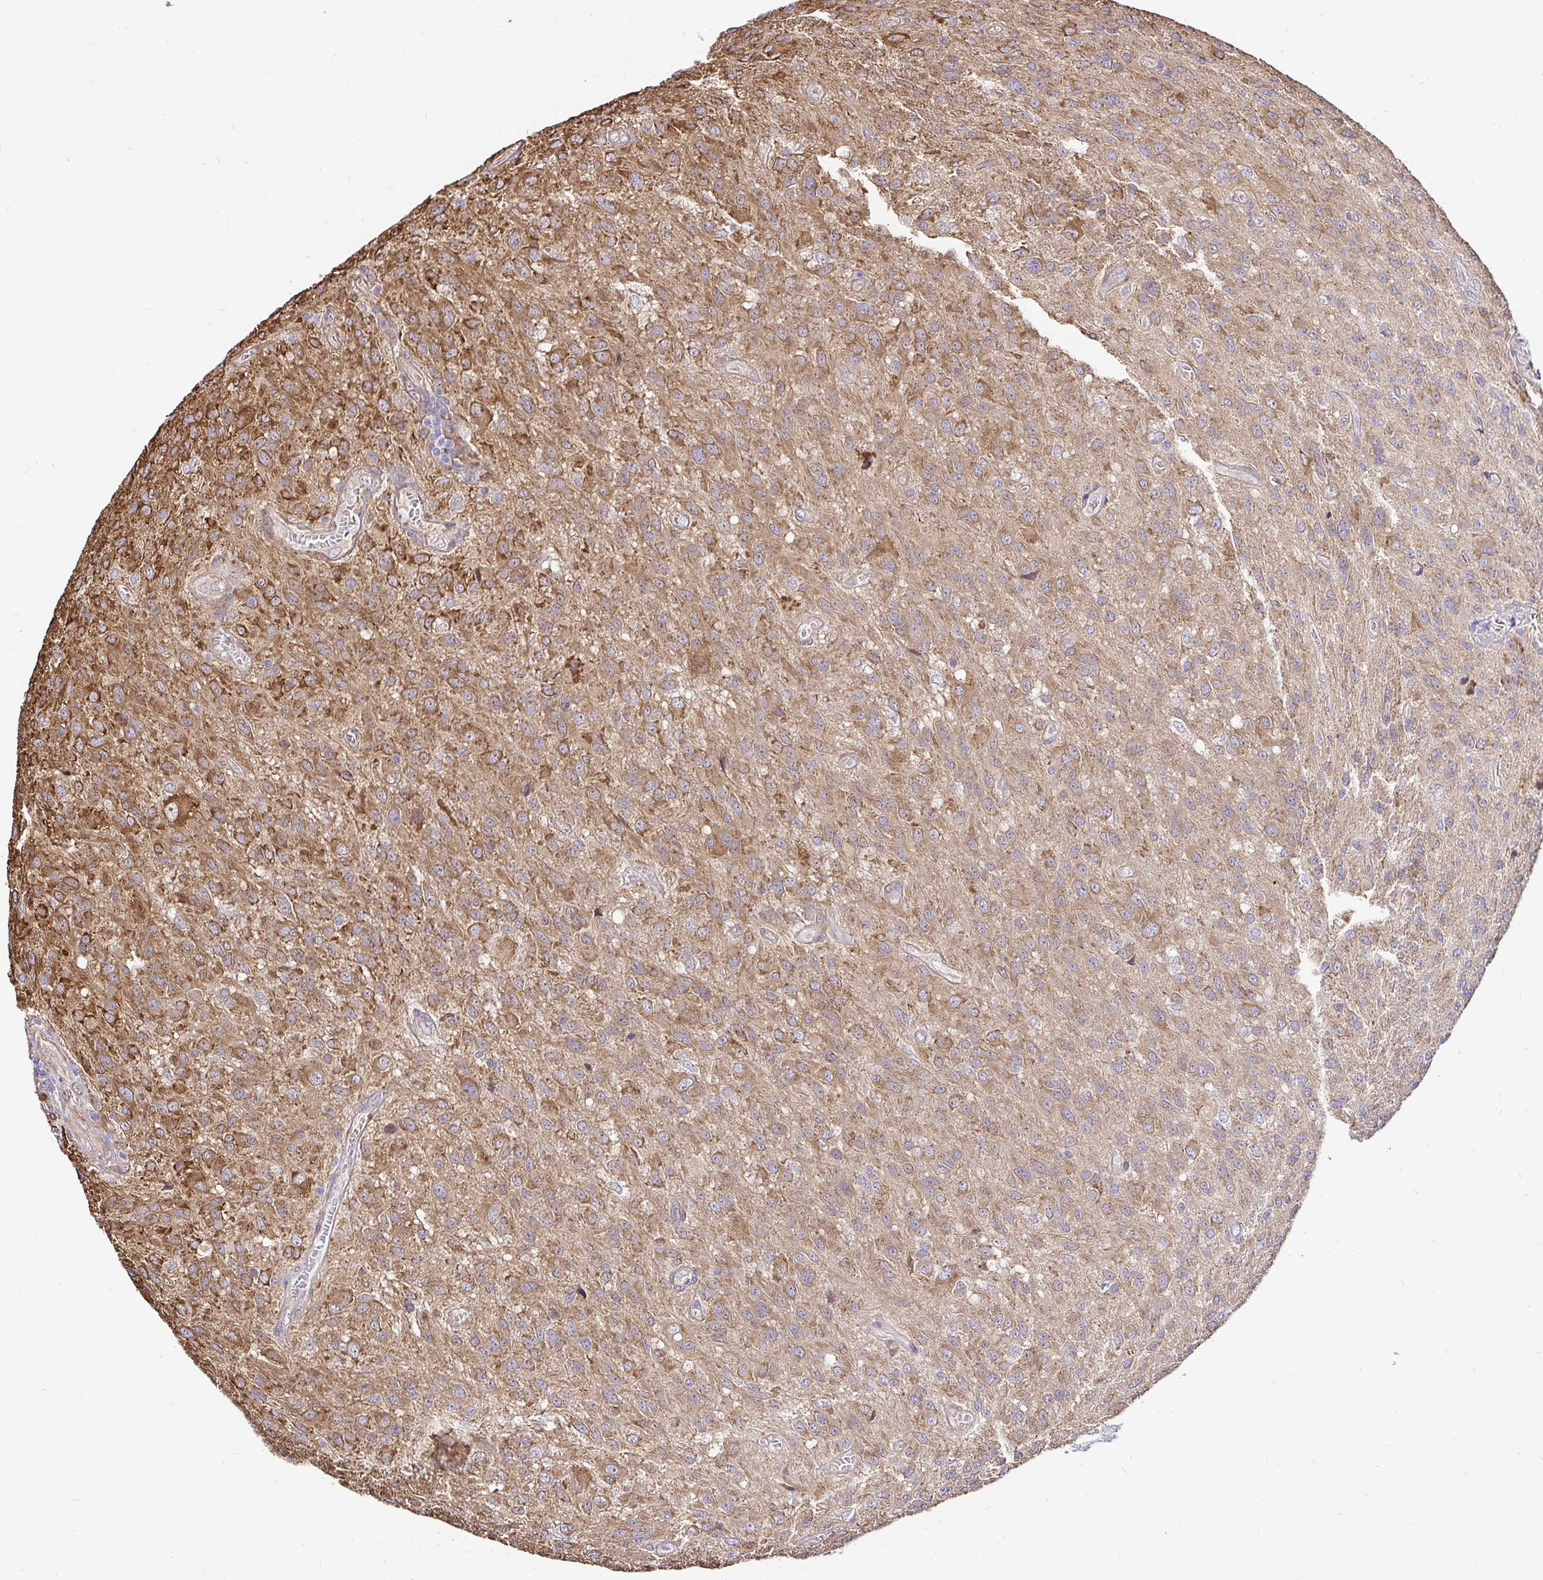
{"staining": {"intensity": "moderate", "quantity": "25%-75%", "location": "cytoplasmic/membranous"}, "tissue": "glioma", "cell_type": "Tumor cells", "image_type": "cancer", "snomed": [{"axis": "morphology", "description": "Glioma, malignant, Low grade"}, {"axis": "topography", "description": "Brain"}], "caption": "Moderate cytoplasmic/membranous expression for a protein is identified in about 25%-75% of tumor cells of malignant low-grade glioma using immunohistochemistry (IHC).", "gene": "CCDC122", "patient": {"sex": "male", "age": 66}}